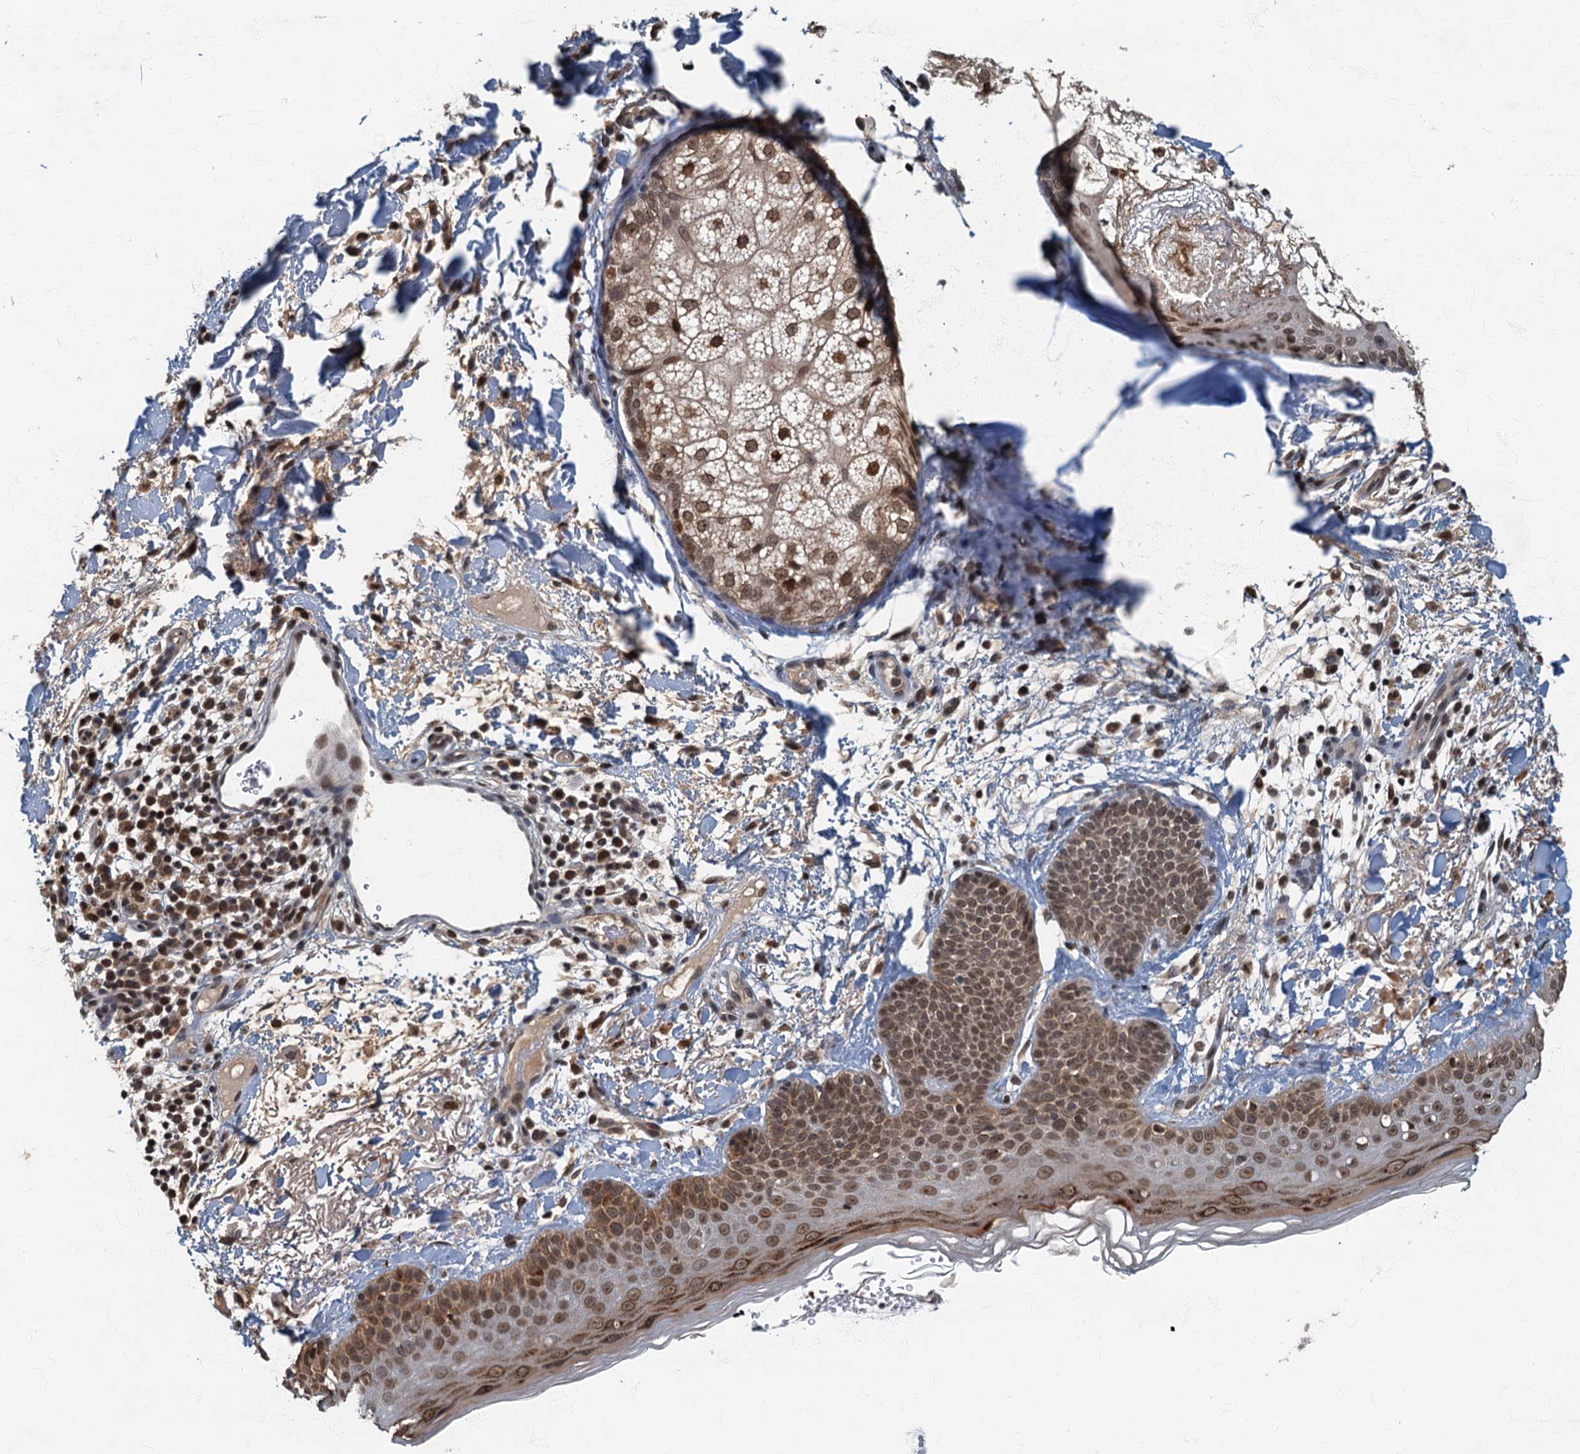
{"staining": {"intensity": "strong", "quantity": "25%-75%", "location": "cytoplasmic/membranous,nuclear"}, "tissue": "skin cancer", "cell_type": "Tumor cells", "image_type": "cancer", "snomed": [{"axis": "morphology", "description": "Basal cell carcinoma"}, {"axis": "topography", "description": "Skin"}], "caption": "Immunohistochemical staining of human skin cancer (basal cell carcinoma) exhibits high levels of strong cytoplasmic/membranous and nuclear staining in about 25%-75% of tumor cells.", "gene": "CKAP2L", "patient": {"sex": "male", "age": 85}}